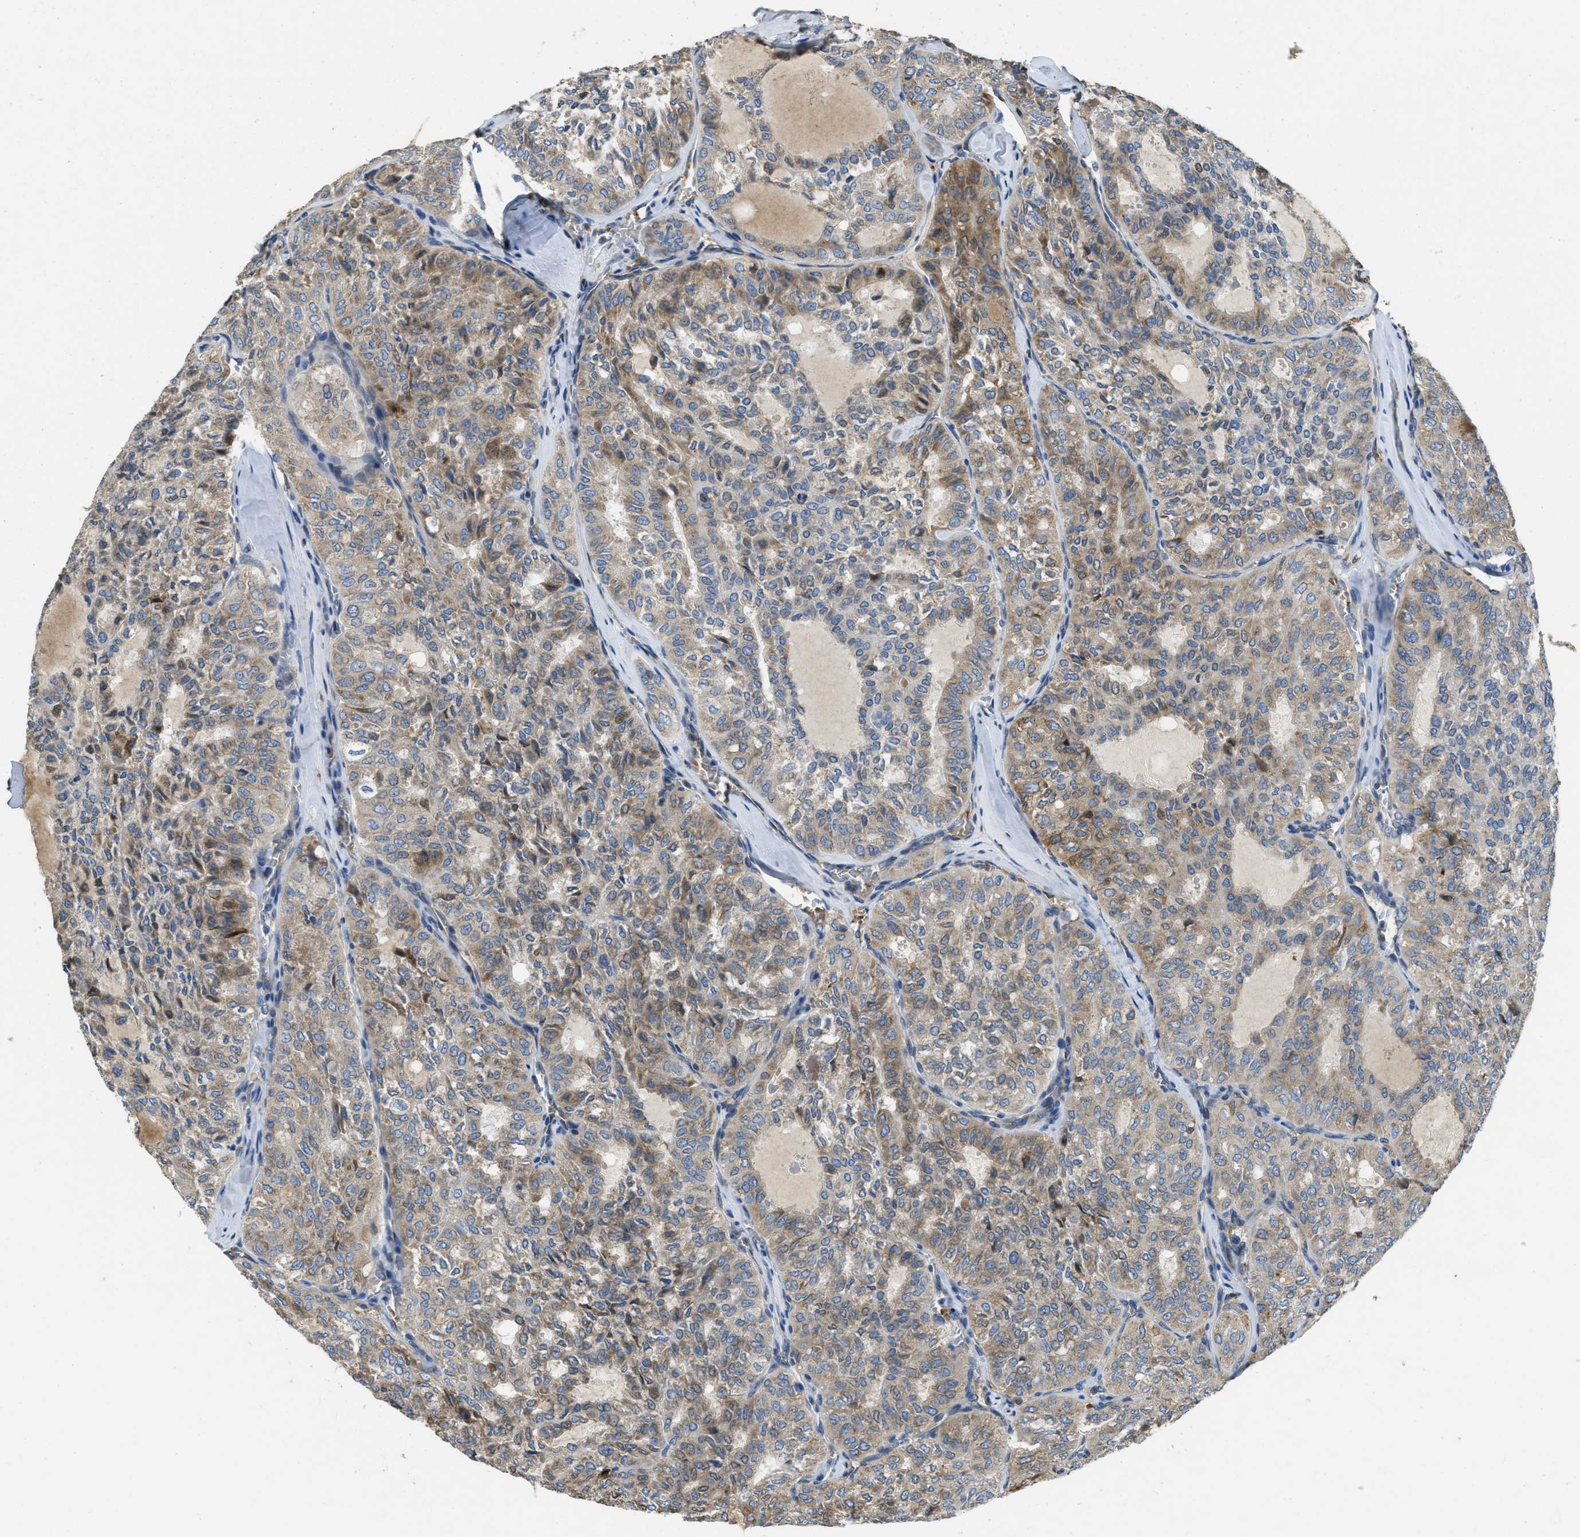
{"staining": {"intensity": "weak", "quantity": ">75%", "location": "cytoplasmic/membranous"}, "tissue": "thyroid cancer", "cell_type": "Tumor cells", "image_type": "cancer", "snomed": [{"axis": "morphology", "description": "Follicular adenoma carcinoma, NOS"}, {"axis": "topography", "description": "Thyroid gland"}], "caption": "Immunohistochemistry staining of thyroid follicular adenoma carcinoma, which exhibits low levels of weak cytoplasmic/membranous expression in about >75% of tumor cells indicating weak cytoplasmic/membranous protein expression. The staining was performed using DAB (3,3'-diaminobenzidine) (brown) for protein detection and nuclei were counterstained in hematoxylin (blue).", "gene": "MPDU1", "patient": {"sex": "male", "age": 75}}